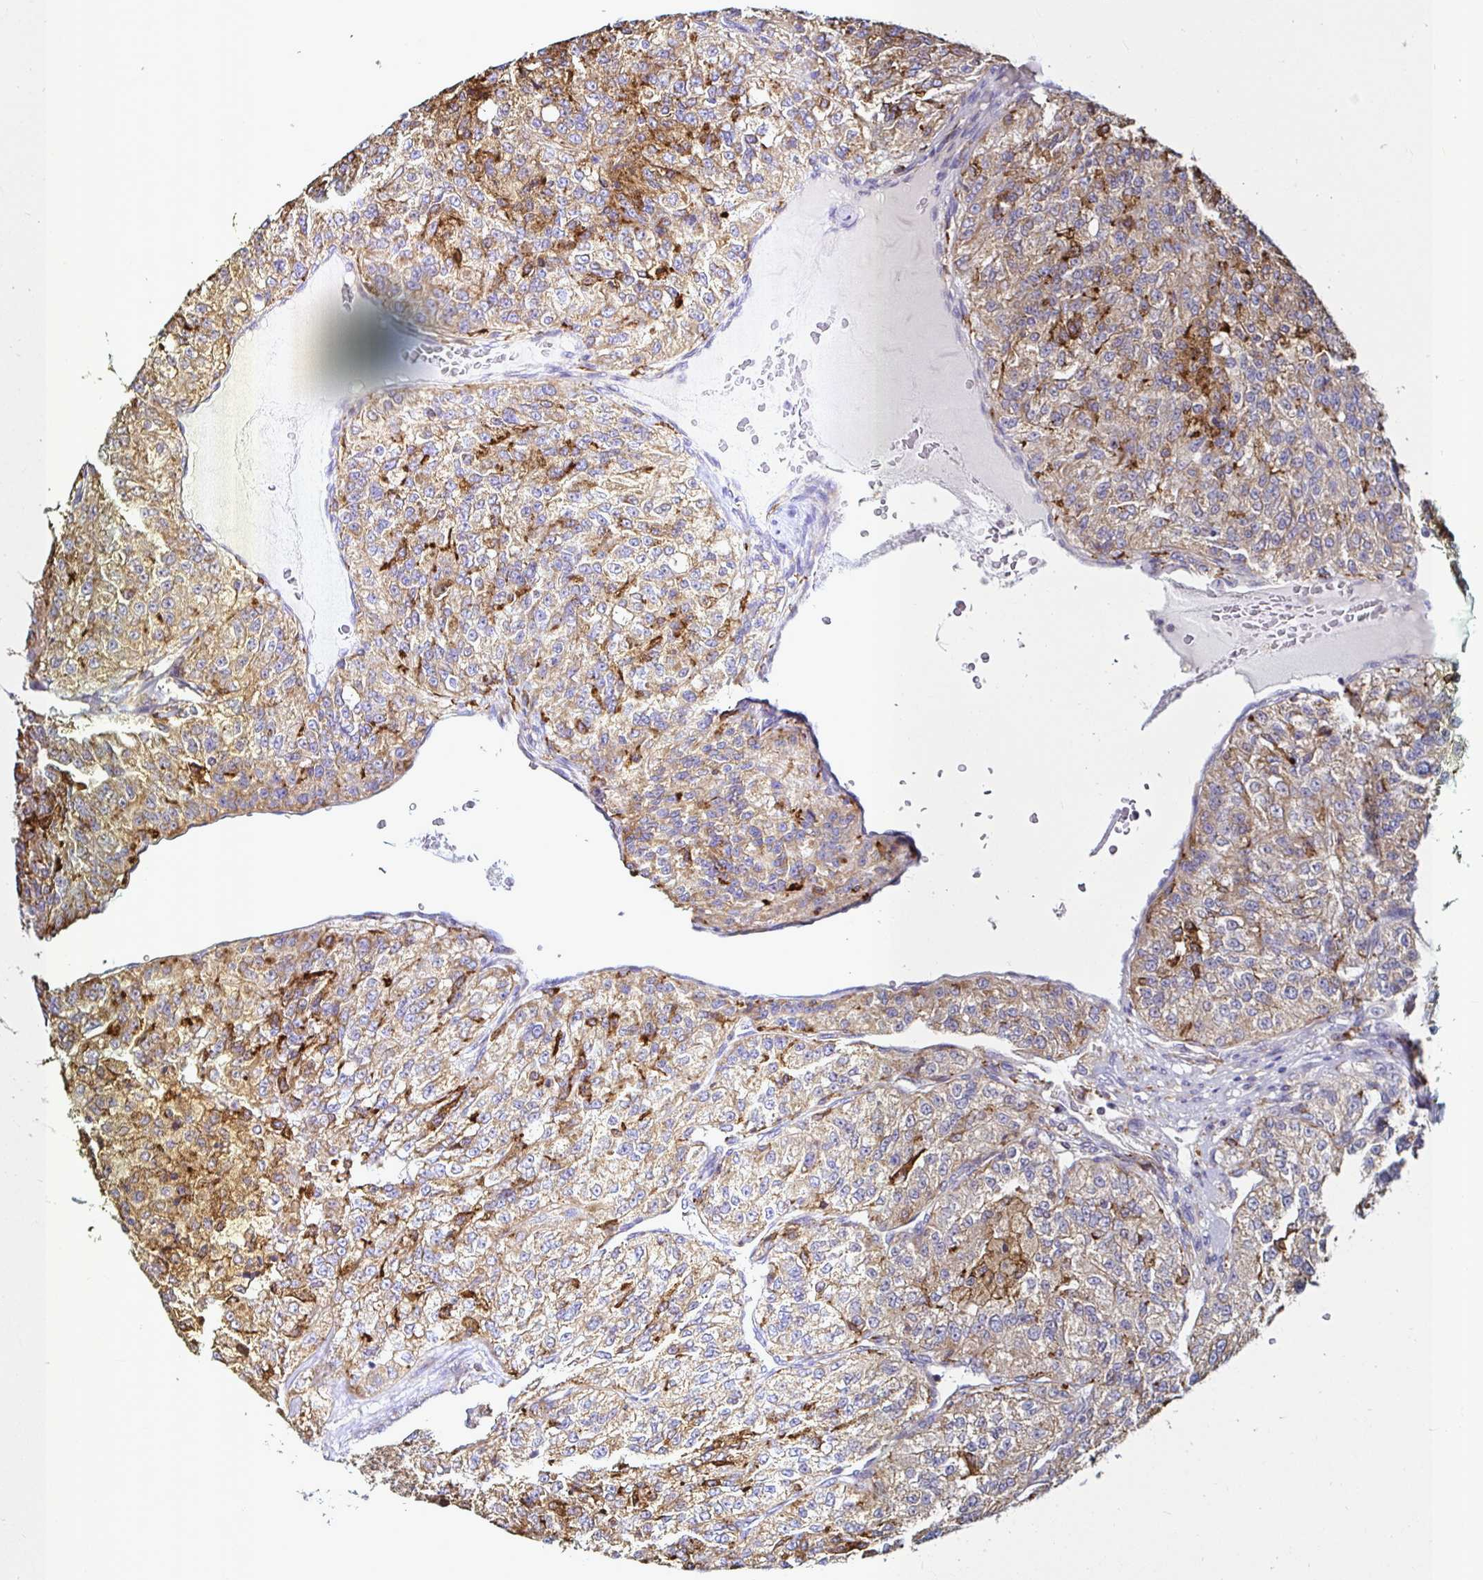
{"staining": {"intensity": "moderate", "quantity": ">75%", "location": "cytoplasmic/membranous"}, "tissue": "renal cancer", "cell_type": "Tumor cells", "image_type": "cancer", "snomed": [{"axis": "morphology", "description": "Adenocarcinoma, NOS"}, {"axis": "topography", "description": "Kidney"}], "caption": "IHC histopathology image of neoplastic tissue: adenocarcinoma (renal) stained using immunohistochemistry (IHC) reveals medium levels of moderate protein expression localized specifically in the cytoplasmic/membranous of tumor cells, appearing as a cytoplasmic/membranous brown color.", "gene": "MSR1", "patient": {"sex": "female", "age": 63}}